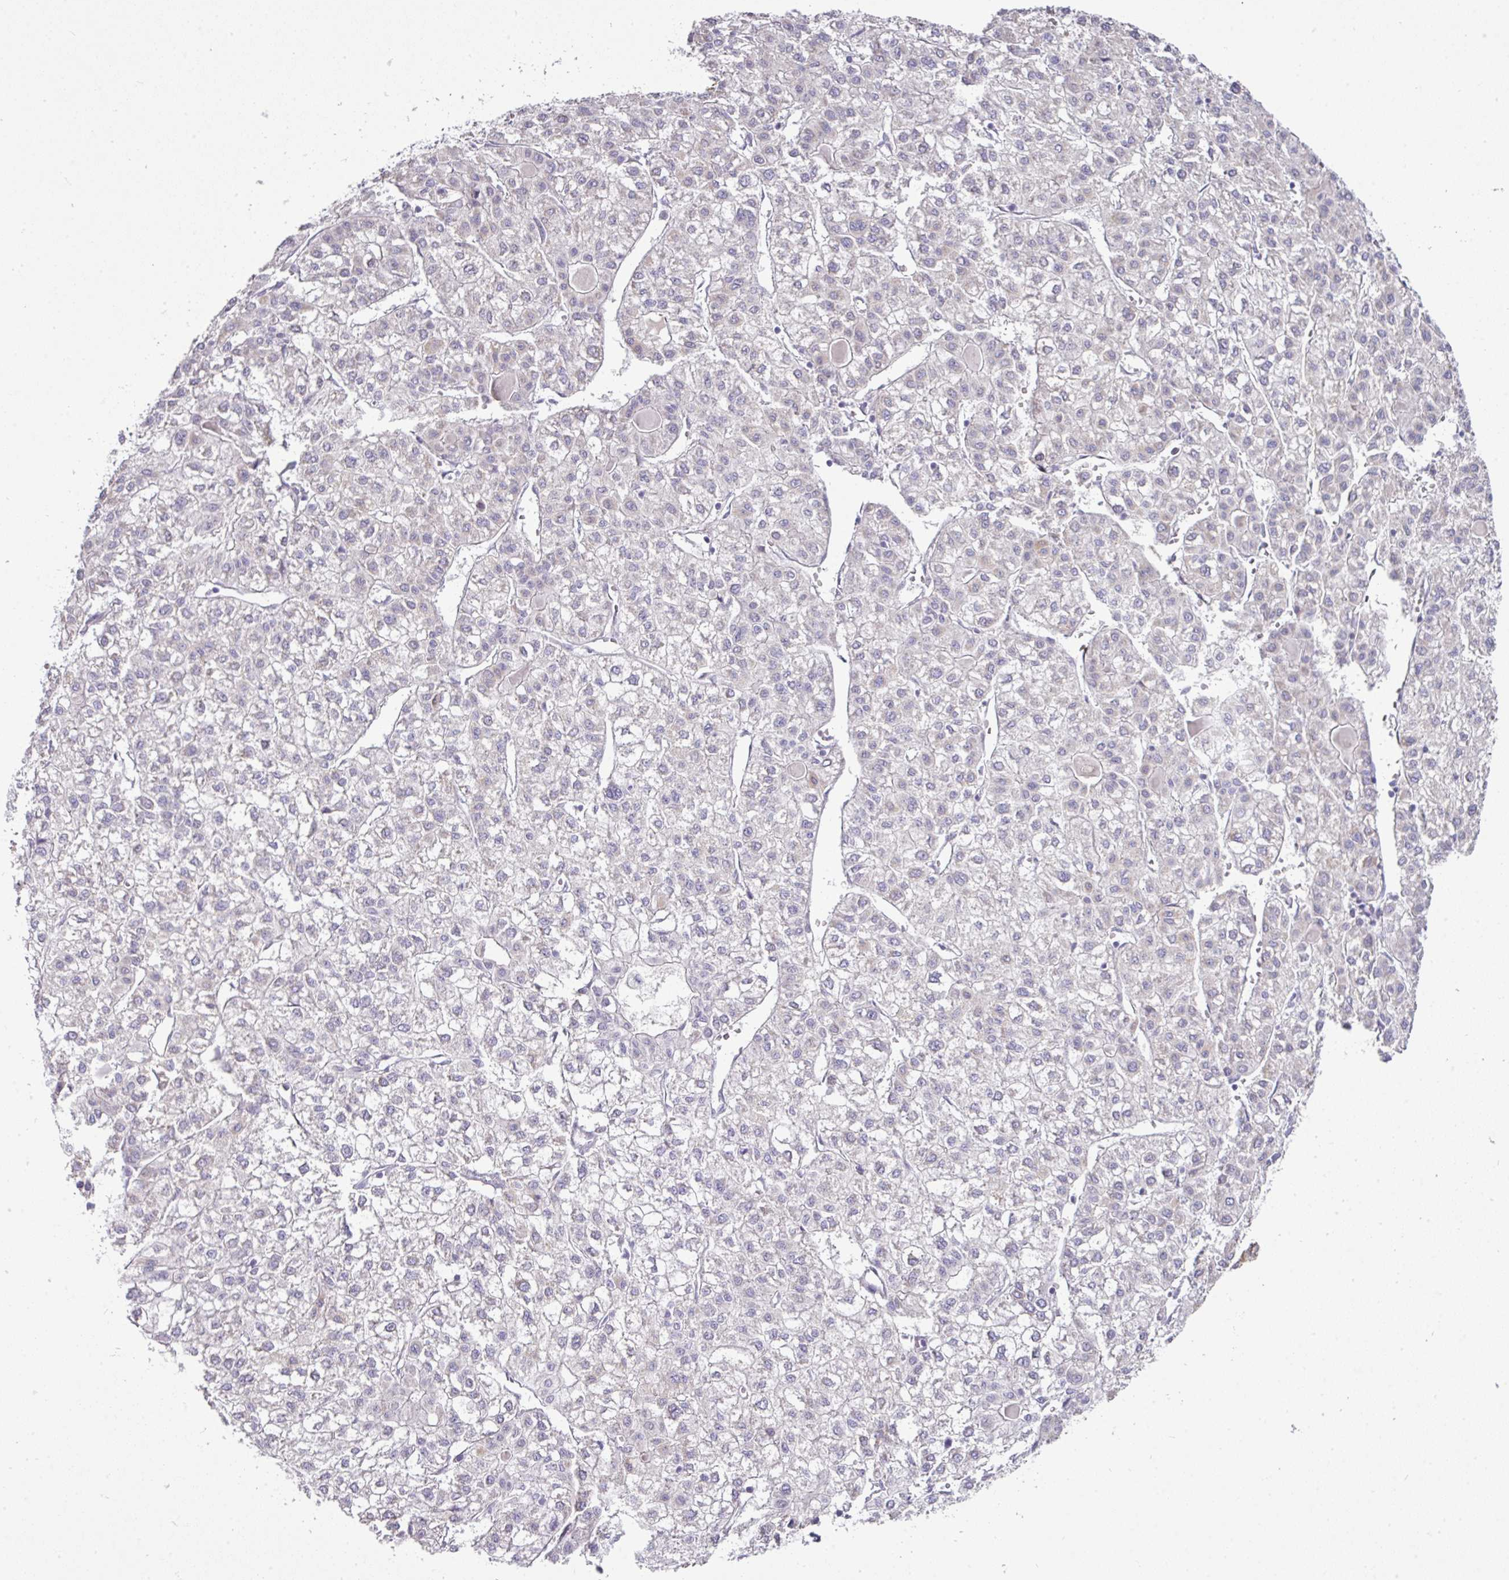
{"staining": {"intensity": "negative", "quantity": "none", "location": "none"}, "tissue": "liver cancer", "cell_type": "Tumor cells", "image_type": "cancer", "snomed": [{"axis": "morphology", "description": "Carcinoma, Hepatocellular, NOS"}, {"axis": "topography", "description": "Liver"}], "caption": "Protein analysis of hepatocellular carcinoma (liver) shows no significant expression in tumor cells. (Brightfield microscopy of DAB immunohistochemistry (IHC) at high magnification).", "gene": "BCL11A", "patient": {"sex": "female", "age": 43}}